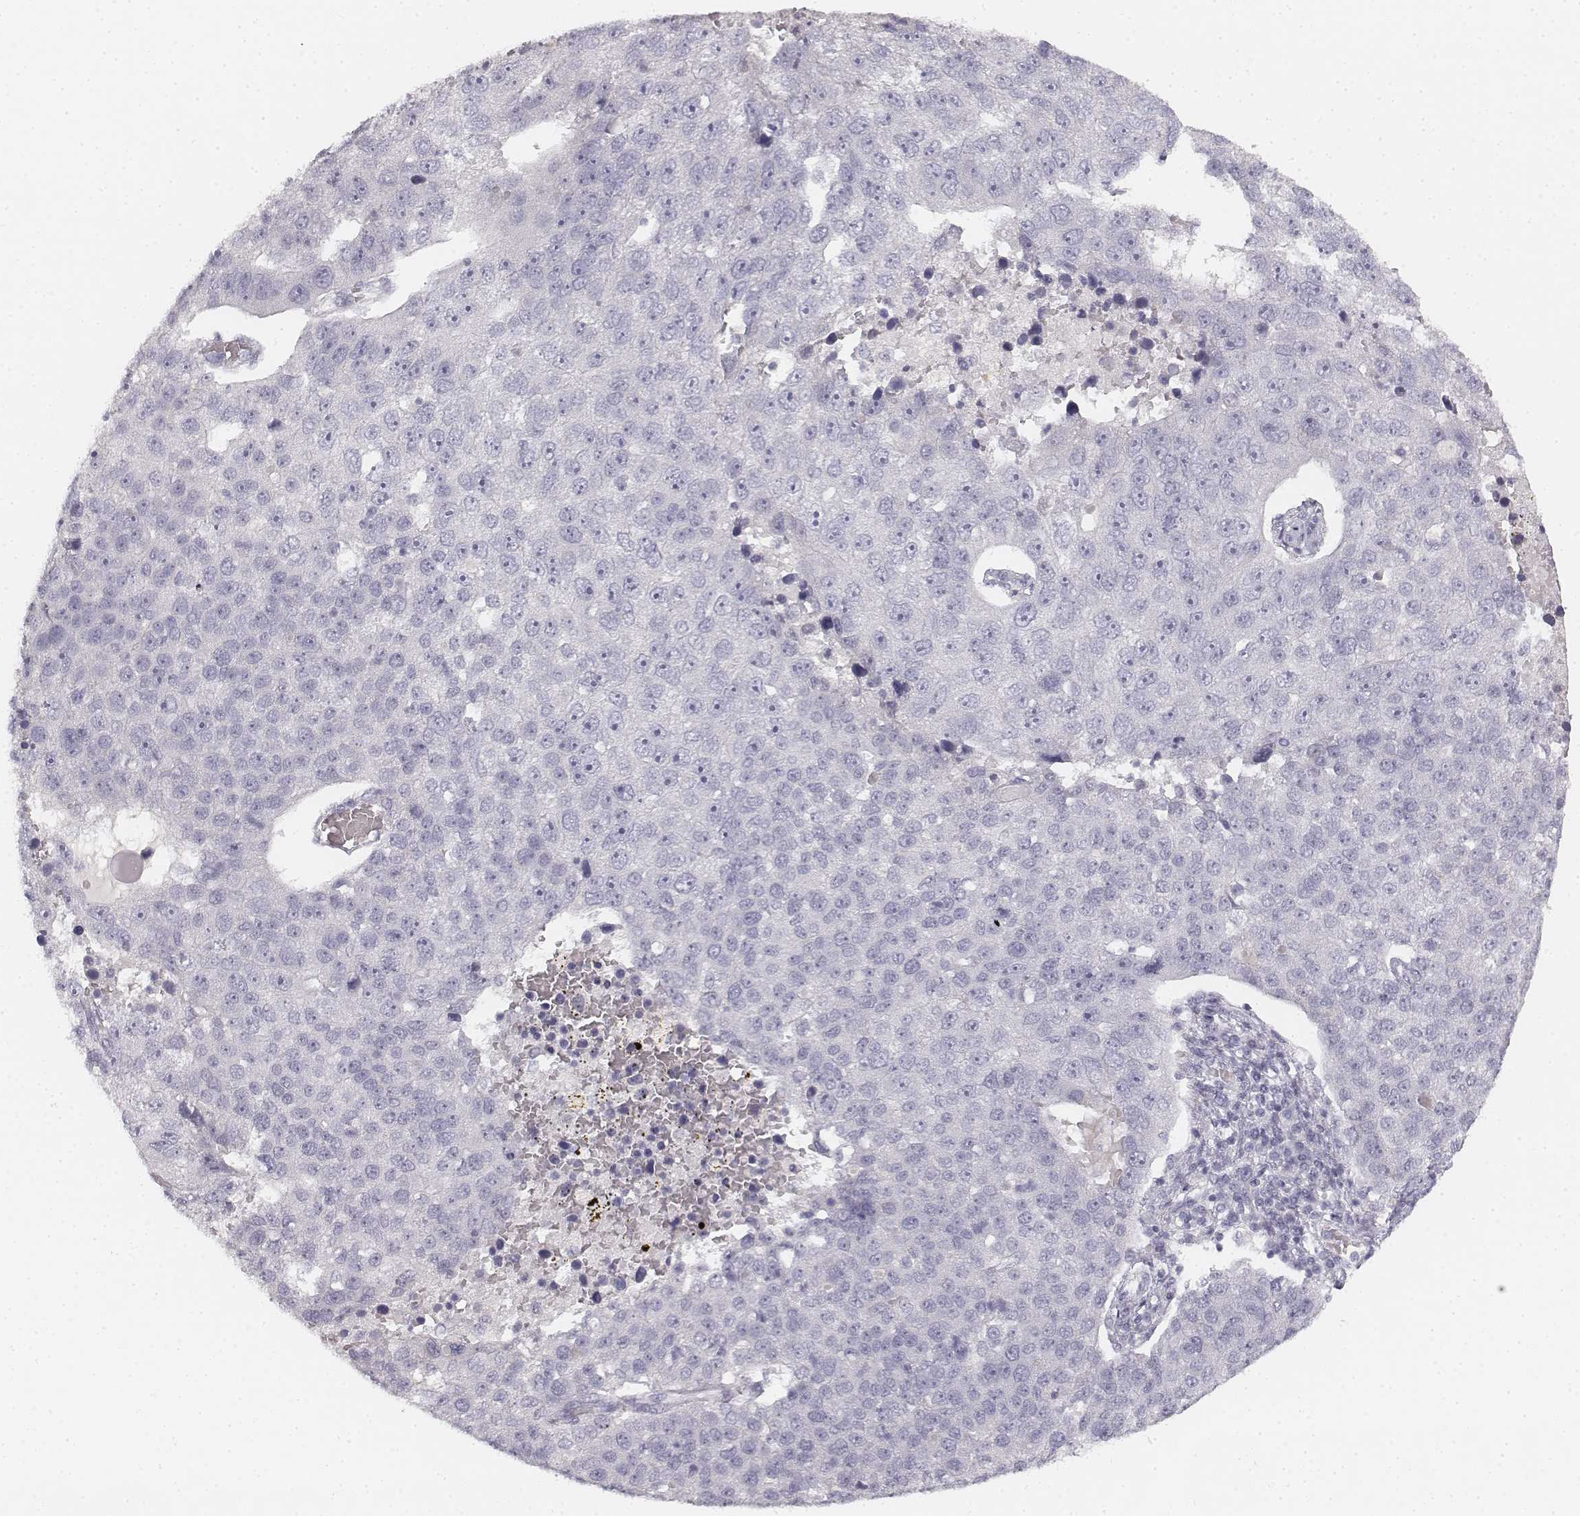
{"staining": {"intensity": "negative", "quantity": "none", "location": "none"}, "tissue": "pancreatic cancer", "cell_type": "Tumor cells", "image_type": "cancer", "snomed": [{"axis": "morphology", "description": "Adenocarcinoma, NOS"}, {"axis": "topography", "description": "Pancreas"}], "caption": "Pancreatic cancer was stained to show a protein in brown. There is no significant positivity in tumor cells.", "gene": "DSG4", "patient": {"sex": "female", "age": 61}}